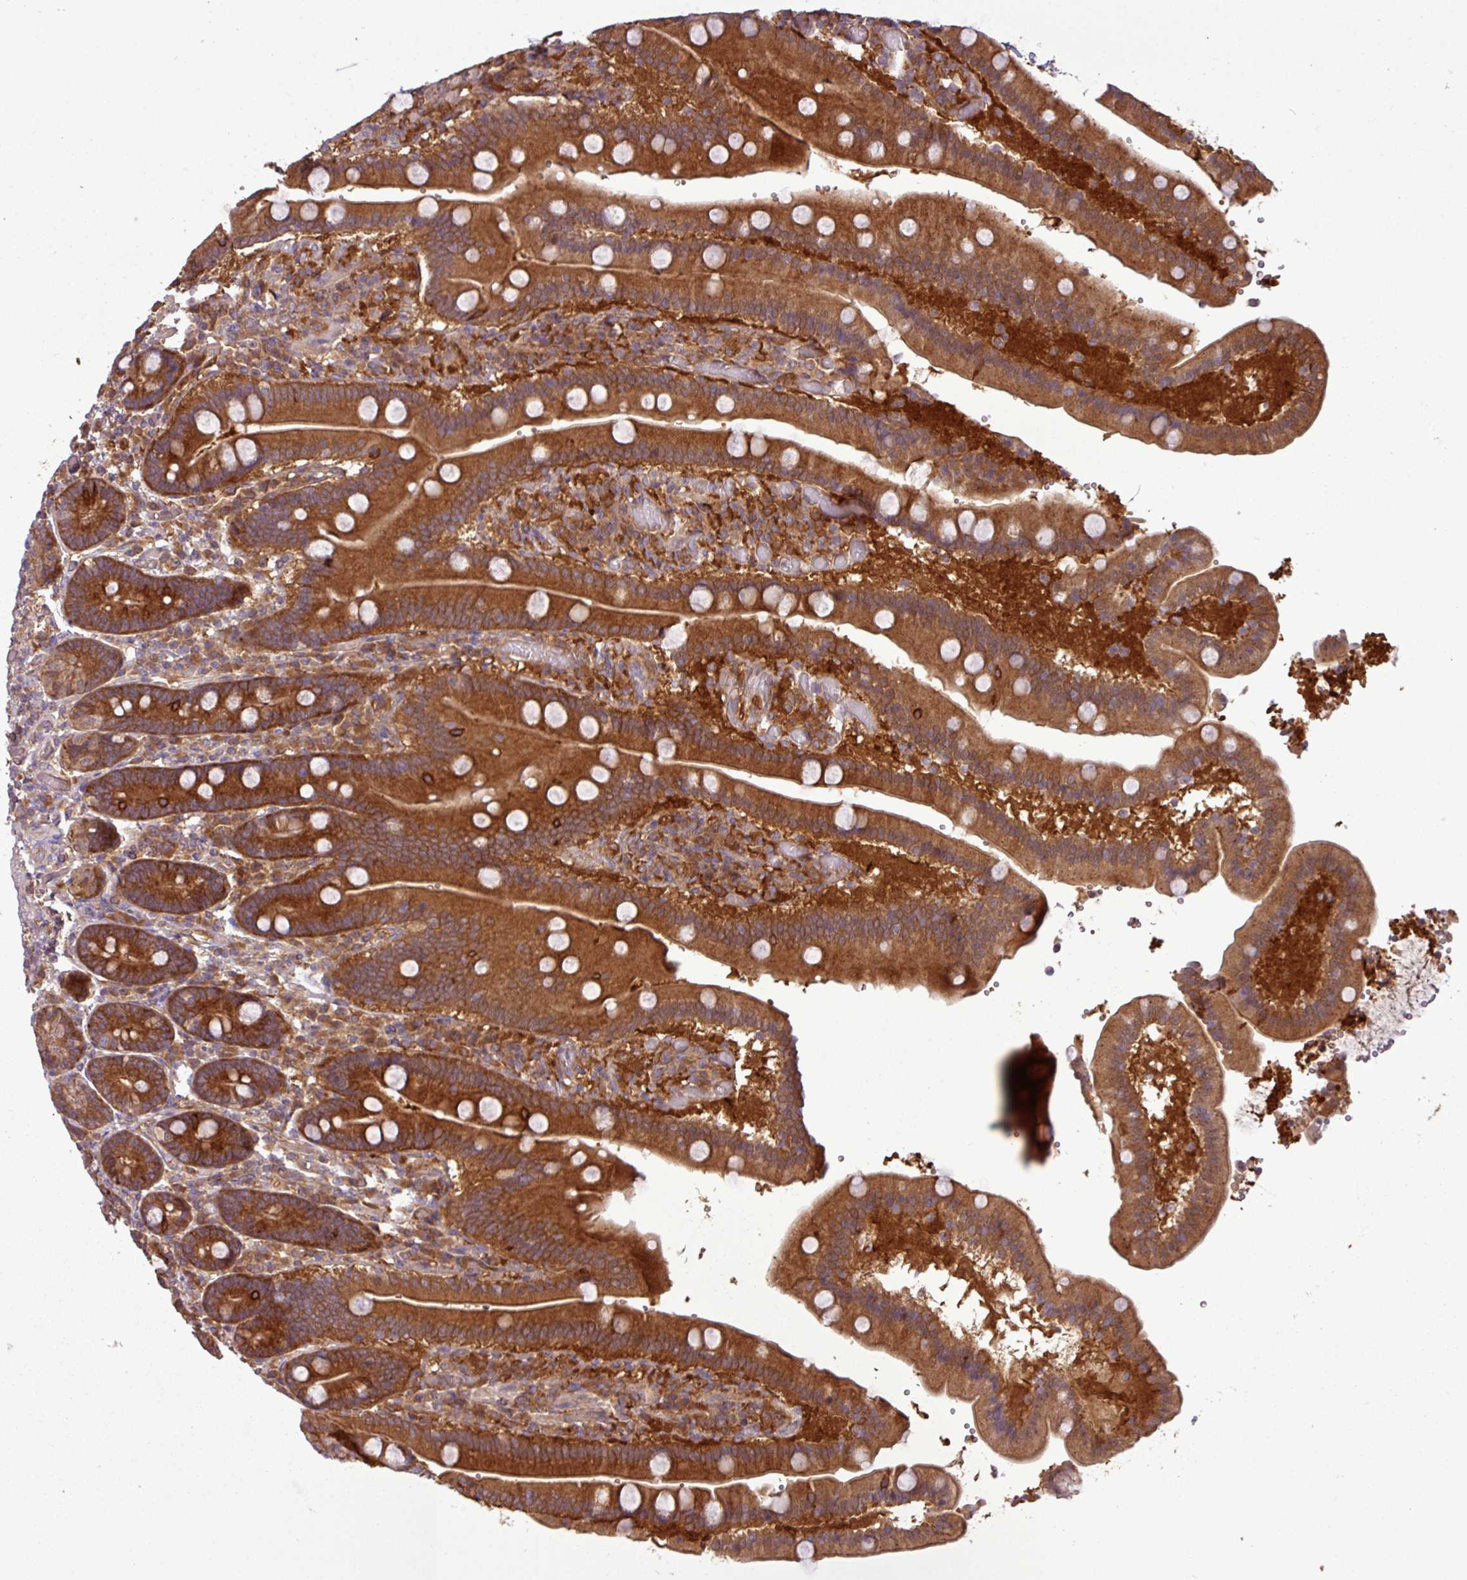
{"staining": {"intensity": "strong", "quantity": ">75%", "location": "cytoplasmic/membranous"}, "tissue": "duodenum", "cell_type": "Glandular cells", "image_type": "normal", "snomed": [{"axis": "morphology", "description": "Normal tissue, NOS"}, {"axis": "topography", "description": "Duodenum"}], "caption": "Glandular cells show high levels of strong cytoplasmic/membranous staining in approximately >75% of cells in unremarkable human duodenum.", "gene": "SIRPB2", "patient": {"sex": "female", "age": 62}}